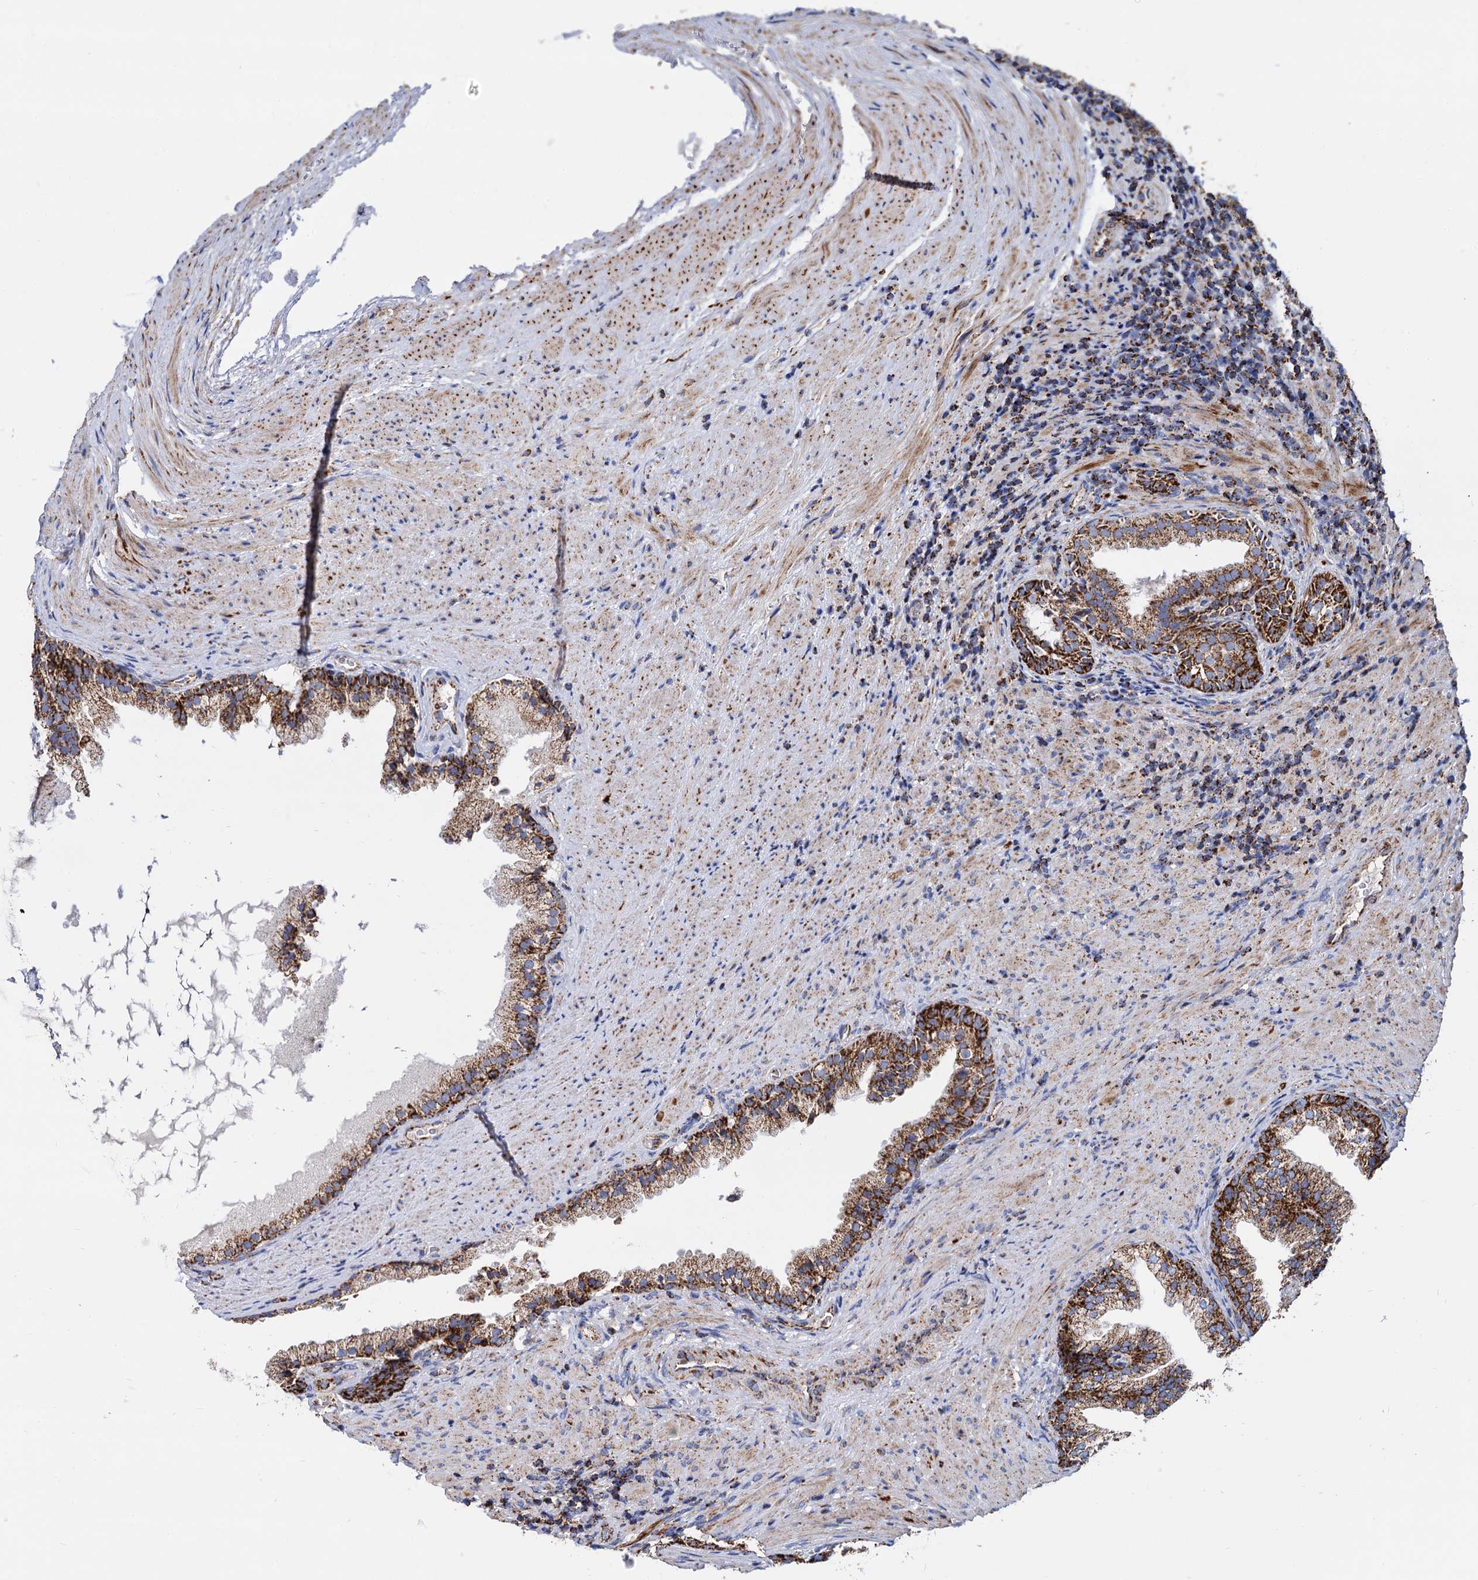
{"staining": {"intensity": "strong", "quantity": ">75%", "location": "cytoplasmic/membranous"}, "tissue": "prostate", "cell_type": "Glandular cells", "image_type": "normal", "snomed": [{"axis": "morphology", "description": "Normal tissue, NOS"}, {"axis": "topography", "description": "Prostate"}], "caption": "A brown stain highlights strong cytoplasmic/membranous staining of a protein in glandular cells of normal prostate. The staining was performed using DAB (3,3'-diaminobenzidine), with brown indicating positive protein expression. Nuclei are stained blue with hematoxylin.", "gene": "TIMM10", "patient": {"sex": "male", "age": 76}}